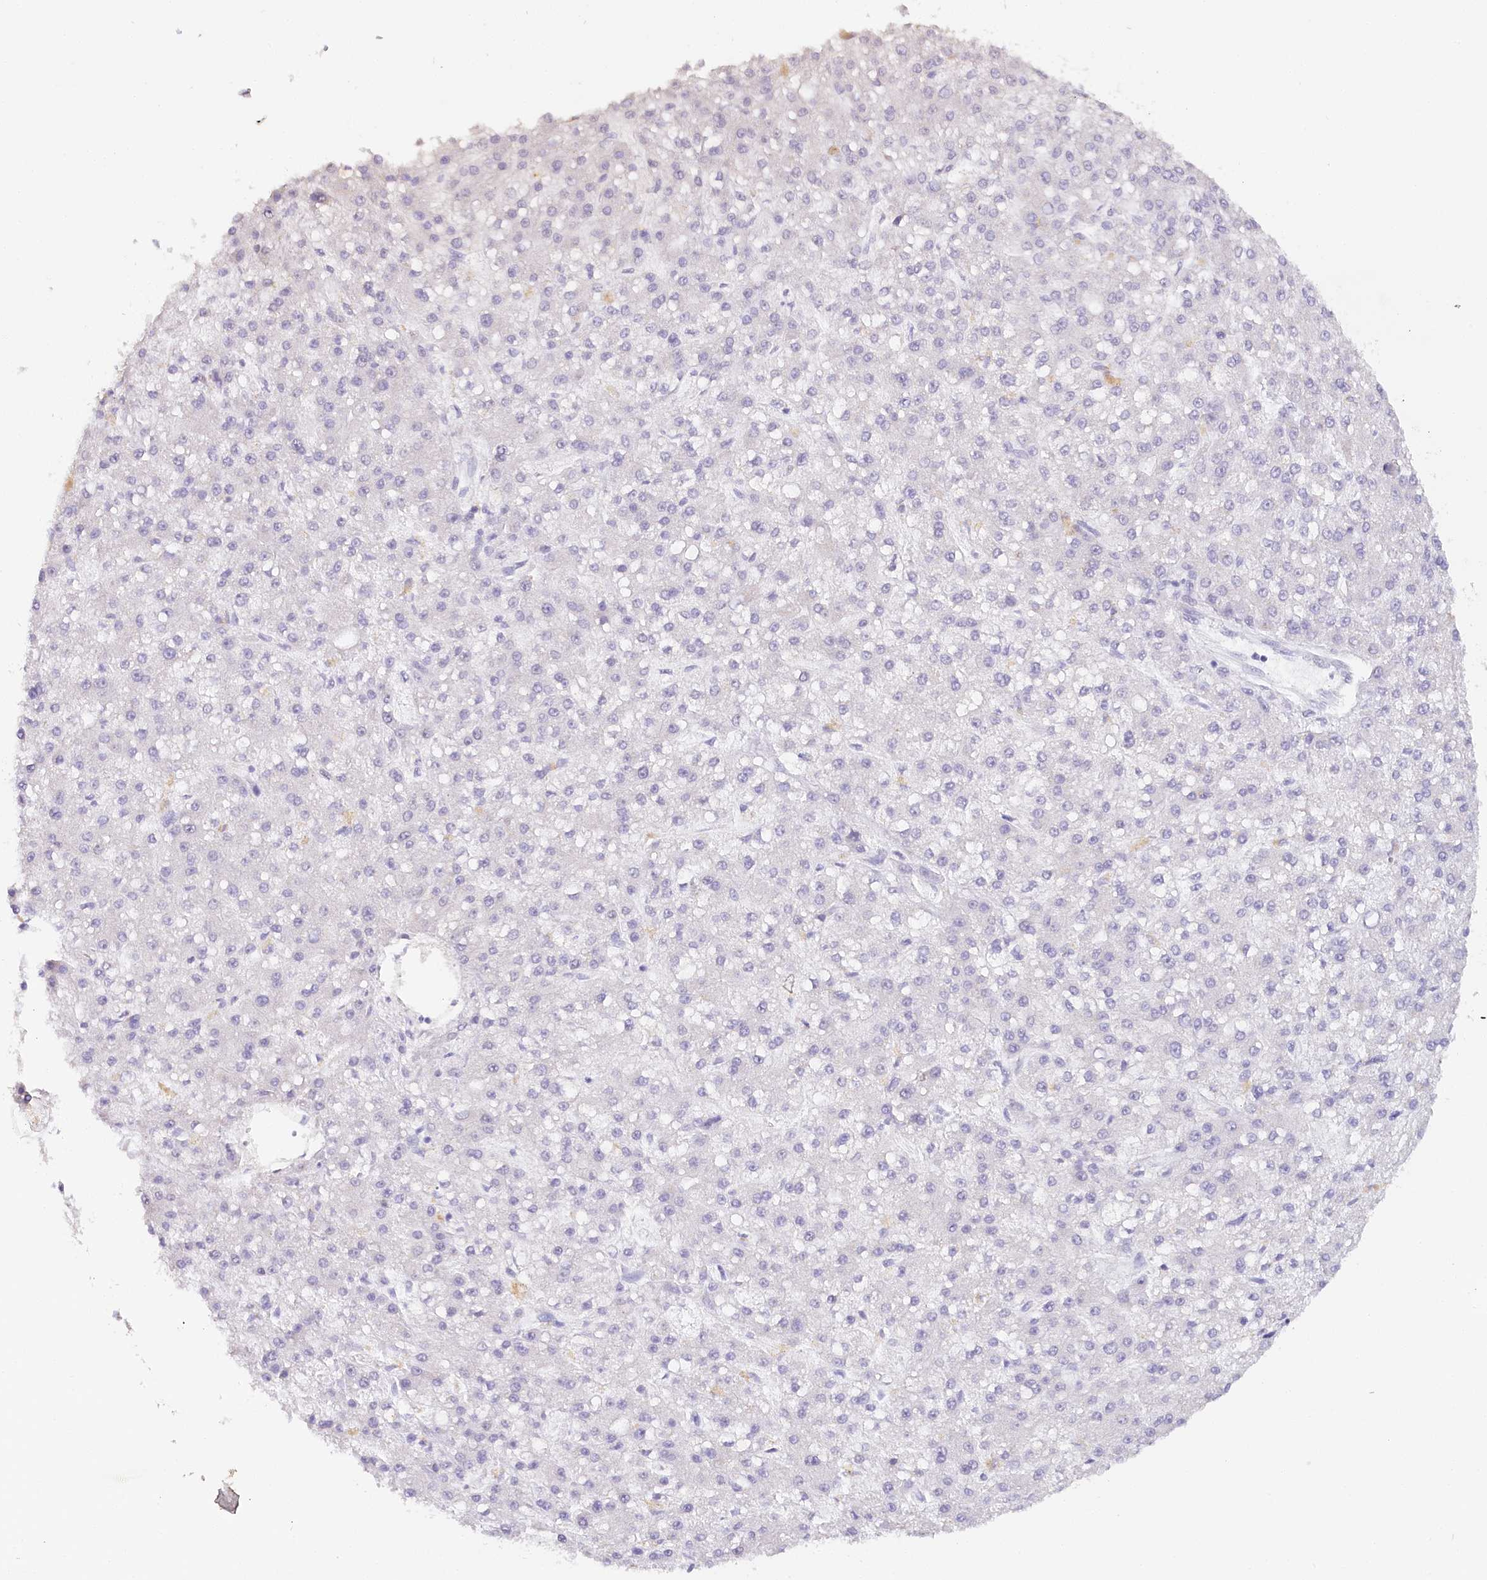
{"staining": {"intensity": "negative", "quantity": "none", "location": "none"}, "tissue": "liver cancer", "cell_type": "Tumor cells", "image_type": "cancer", "snomed": [{"axis": "morphology", "description": "Carcinoma, Hepatocellular, NOS"}, {"axis": "topography", "description": "Liver"}], "caption": "This is an immunohistochemistry (IHC) histopathology image of human liver hepatocellular carcinoma. There is no staining in tumor cells.", "gene": "TP53", "patient": {"sex": "male", "age": 67}}